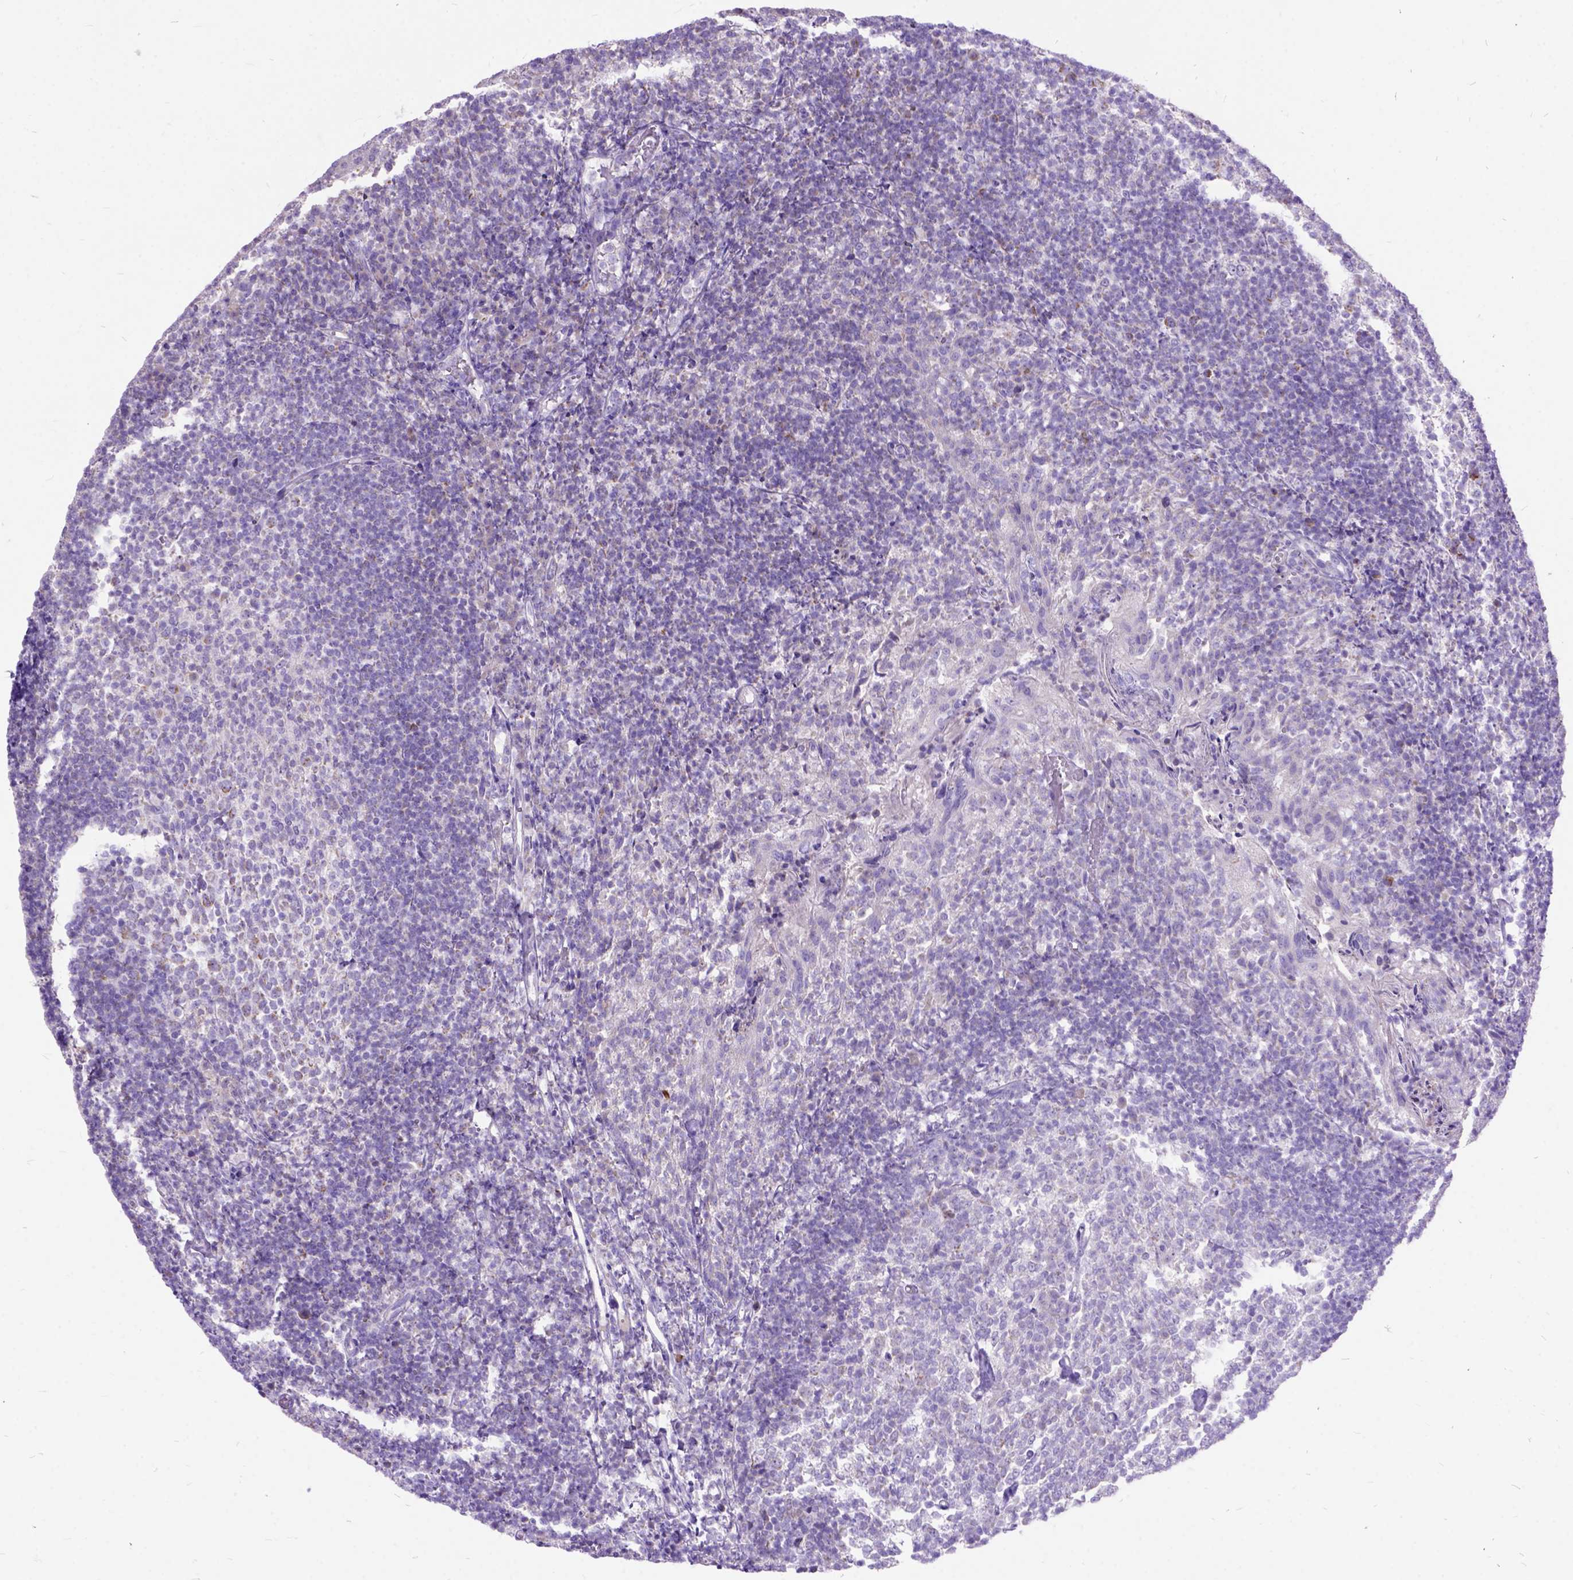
{"staining": {"intensity": "negative", "quantity": "none", "location": "none"}, "tissue": "tonsil", "cell_type": "Germinal center cells", "image_type": "normal", "snomed": [{"axis": "morphology", "description": "Normal tissue, NOS"}, {"axis": "topography", "description": "Tonsil"}], "caption": "This is an immunohistochemistry photomicrograph of normal tonsil. There is no expression in germinal center cells.", "gene": "CTAG2", "patient": {"sex": "female", "age": 10}}